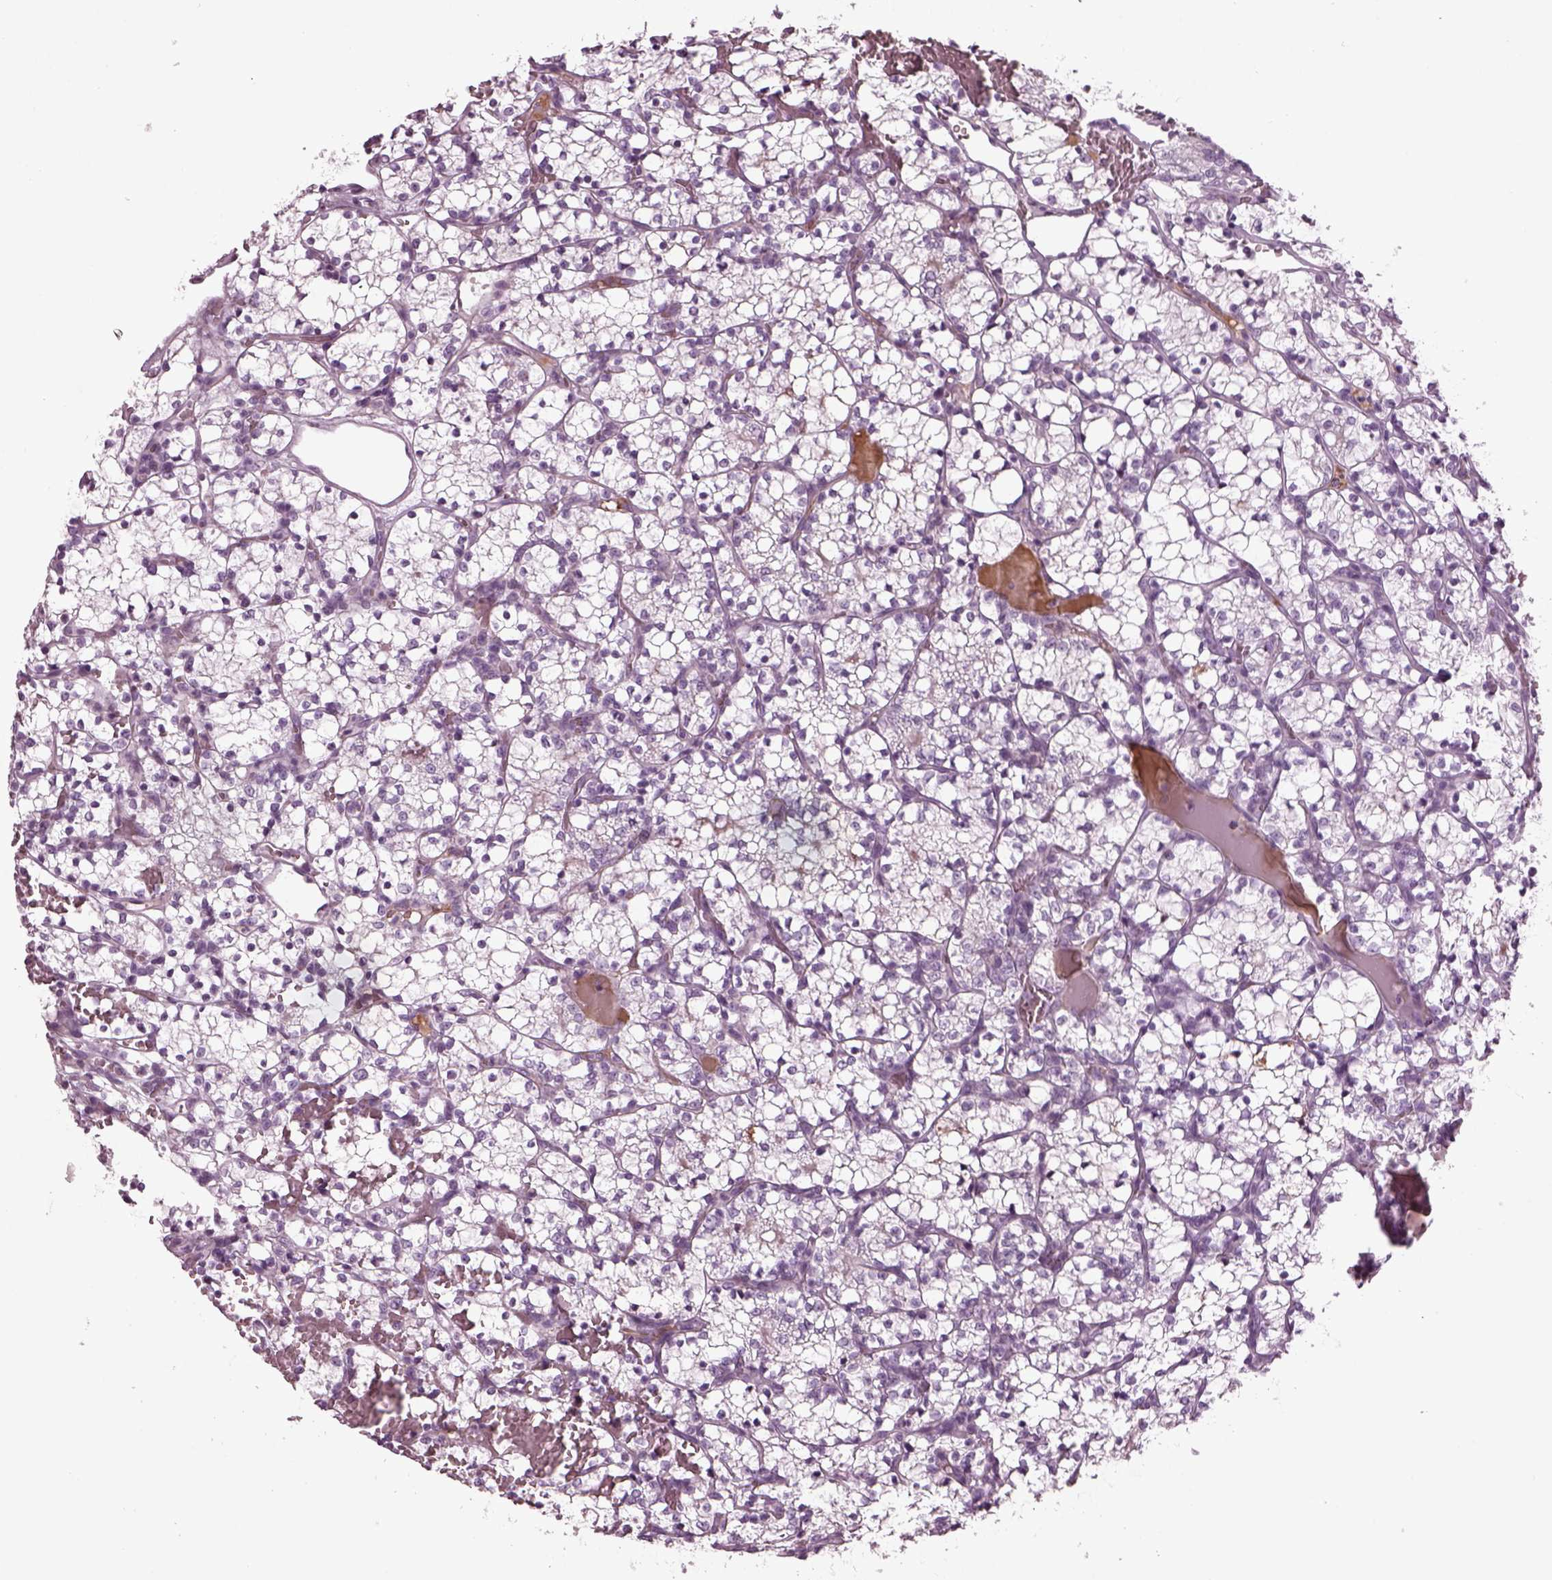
{"staining": {"intensity": "negative", "quantity": "none", "location": "none"}, "tissue": "renal cancer", "cell_type": "Tumor cells", "image_type": "cancer", "snomed": [{"axis": "morphology", "description": "Adenocarcinoma, NOS"}, {"axis": "topography", "description": "Kidney"}], "caption": "Protein analysis of adenocarcinoma (renal) exhibits no significant positivity in tumor cells.", "gene": "DPYSL5", "patient": {"sex": "female", "age": 69}}